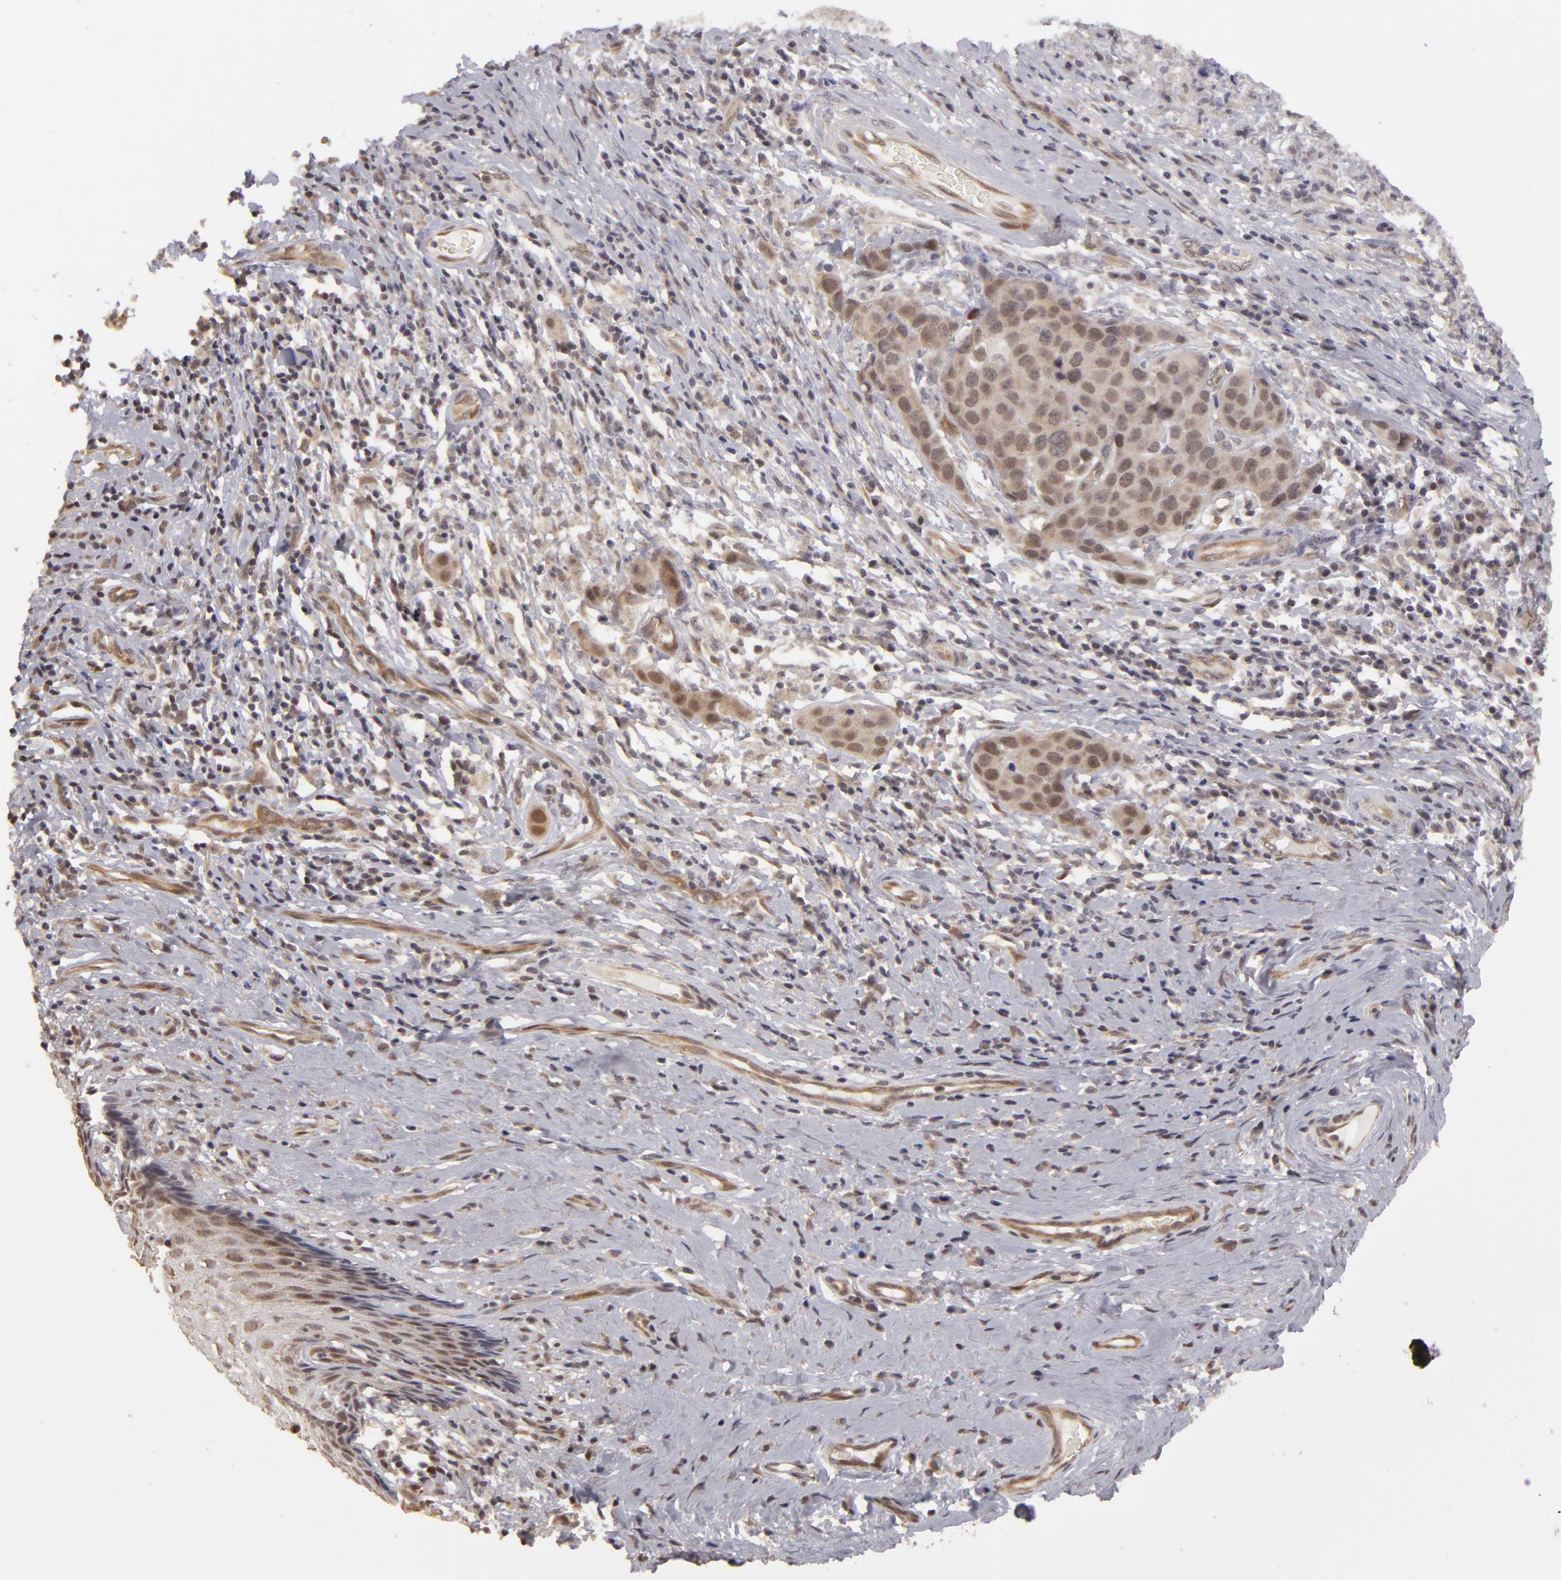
{"staining": {"intensity": "weak", "quantity": "25%-75%", "location": "nuclear"}, "tissue": "cervical cancer", "cell_type": "Tumor cells", "image_type": "cancer", "snomed": [{"axis": "morphology", "description": "Squamous cell carcinoma, NOS"}, {"axis": "topography", "description": "Cervix"}], "caption": "DAB immunohistochemical staining of human cervical cancer demonstrates weak nuclear protein positivity in about 25%-75% of tumor cells. The protein of interest is shown in brown color, while the nuclei are stained blue.", "gene": "ZNF133", "patient": {"sex": "female", "age": 54}}